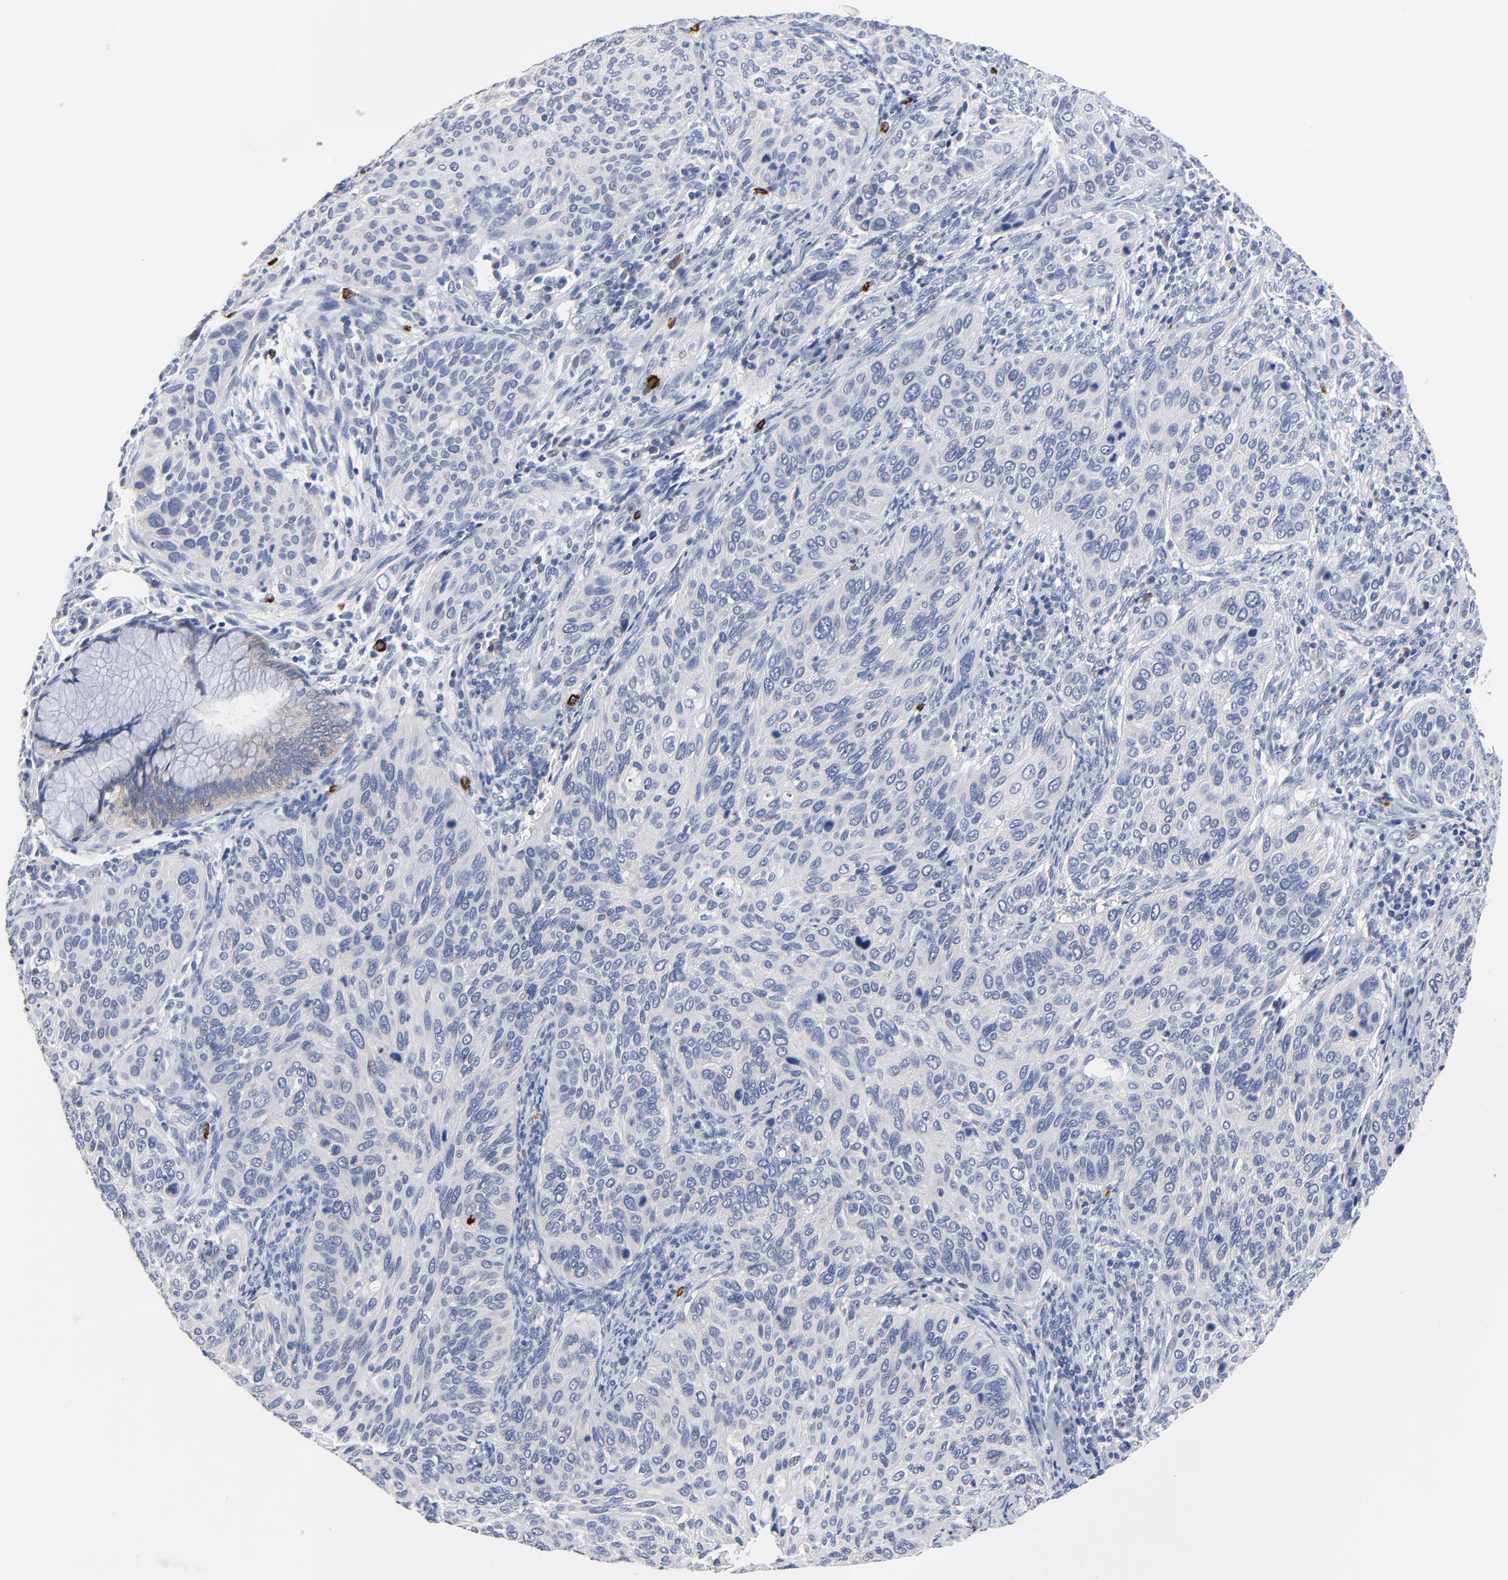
{"staining": {"intensity": "negative", "quantity": "none", "location": "none"}, "tissue": "cervical cancer", "cell_type": "Tumor cells", "image_type": "cancer", "snomed": [{"axis": "morphology", "description": "Squamous cell carcinoma, NOS"}, {"axis": "topography", "description": "Cervix"}], "caption": "Immunohistochemical staining of human cervical cancer shows no significant staining in tumor cells.", "gene": "FBXL5", "patient": {"sex": "female", "age": 57}}